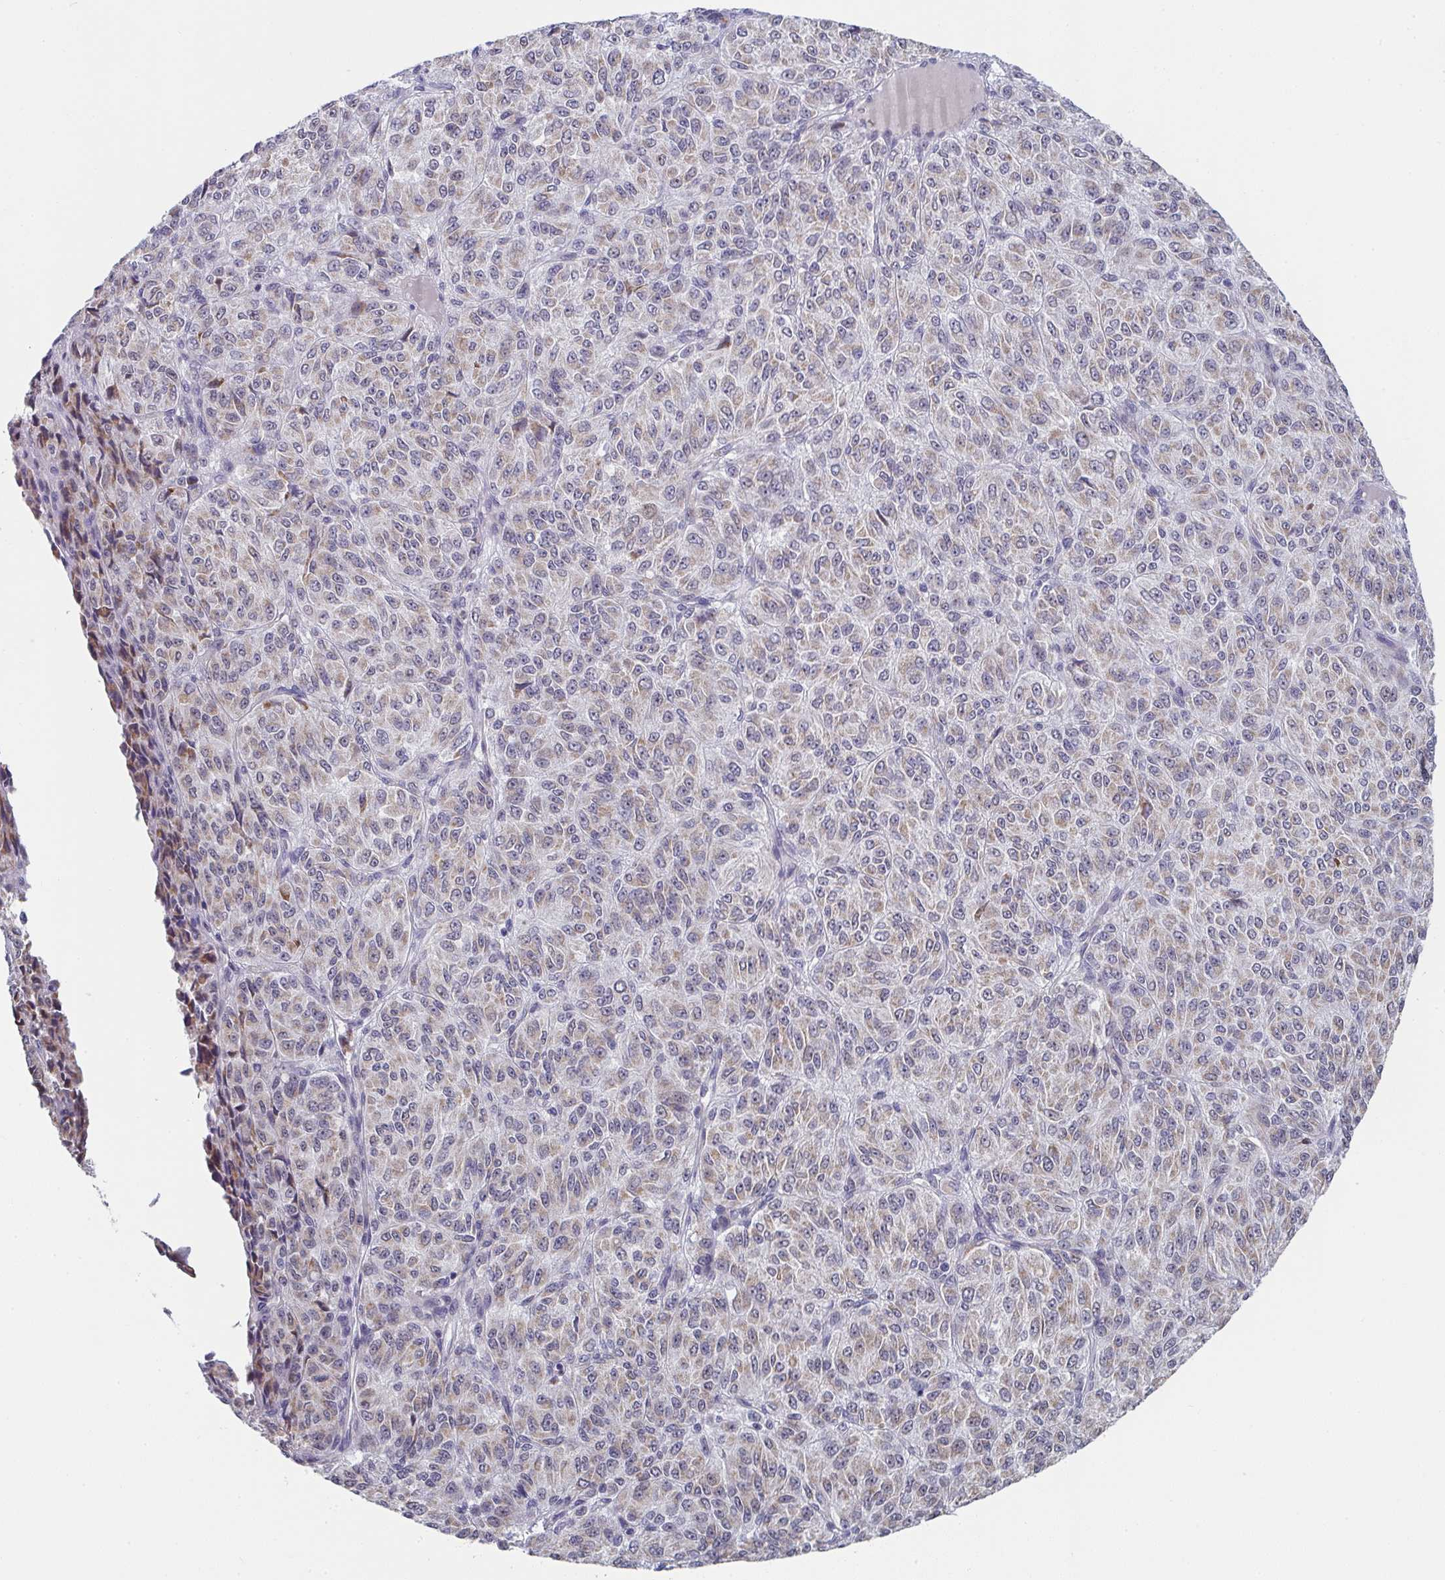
{"staining": {"intensity": "weak", "quantity": "25%-75%", "location": "cytoplasmic/membranous"}, "tissue": "melanoma", "cell_type": "Tumor cells", "image_type": "cancer", "snomed": [{"axis": "morphology", "description": "Malignant melanoma, Metastatic site"}, {"axis": "topography", "description": "Brain"}], "caption": "Tumor cells reveal weak cytoplasmic/membranous expression in approximately 25%-75% of cells in melanoma.", "gene": "VWDE", "patient": {"sex": "female", "age": 56}}